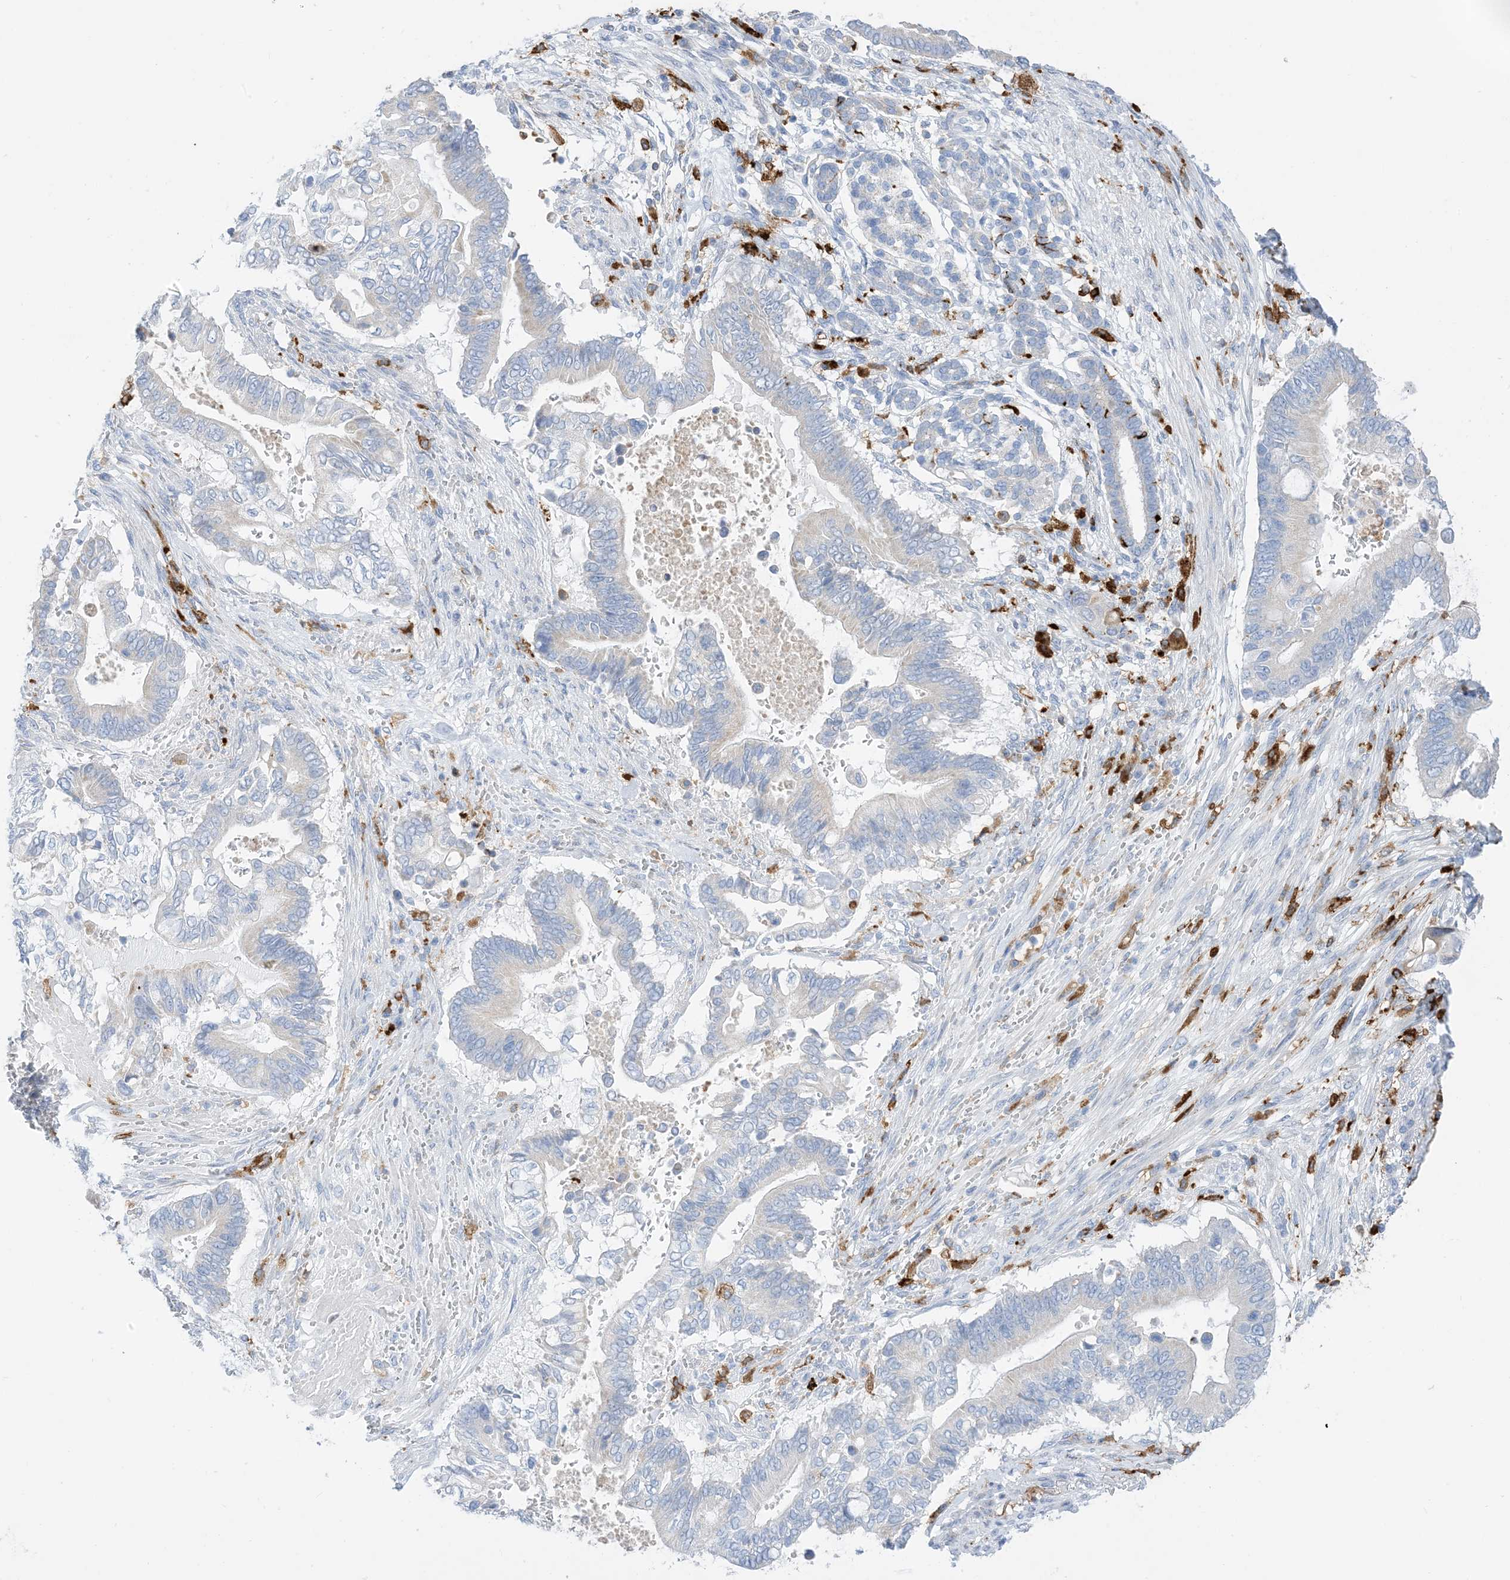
{"staining": {"intensity": "negative", "quantity": "none", "location": "none"}, "tissue": "pancreatic cancer", "cell_type": "Tumor cells", "image_type": "cancer", "snomed": [{"axis": "morphology", "description": "Adenocarcinoma, NOS"}, {"axis": "topography", "description": "Pancreas"}], "caption": "The photomicrograph exhibits no staining of tumor cells in adenocarcinoma (pancreatic). (Brightfield microscopy of DAB immunohistochemistry (IHC) at high magnification).", "gene": "DPH3", "patient": {"sex": "male", "age": 68}}